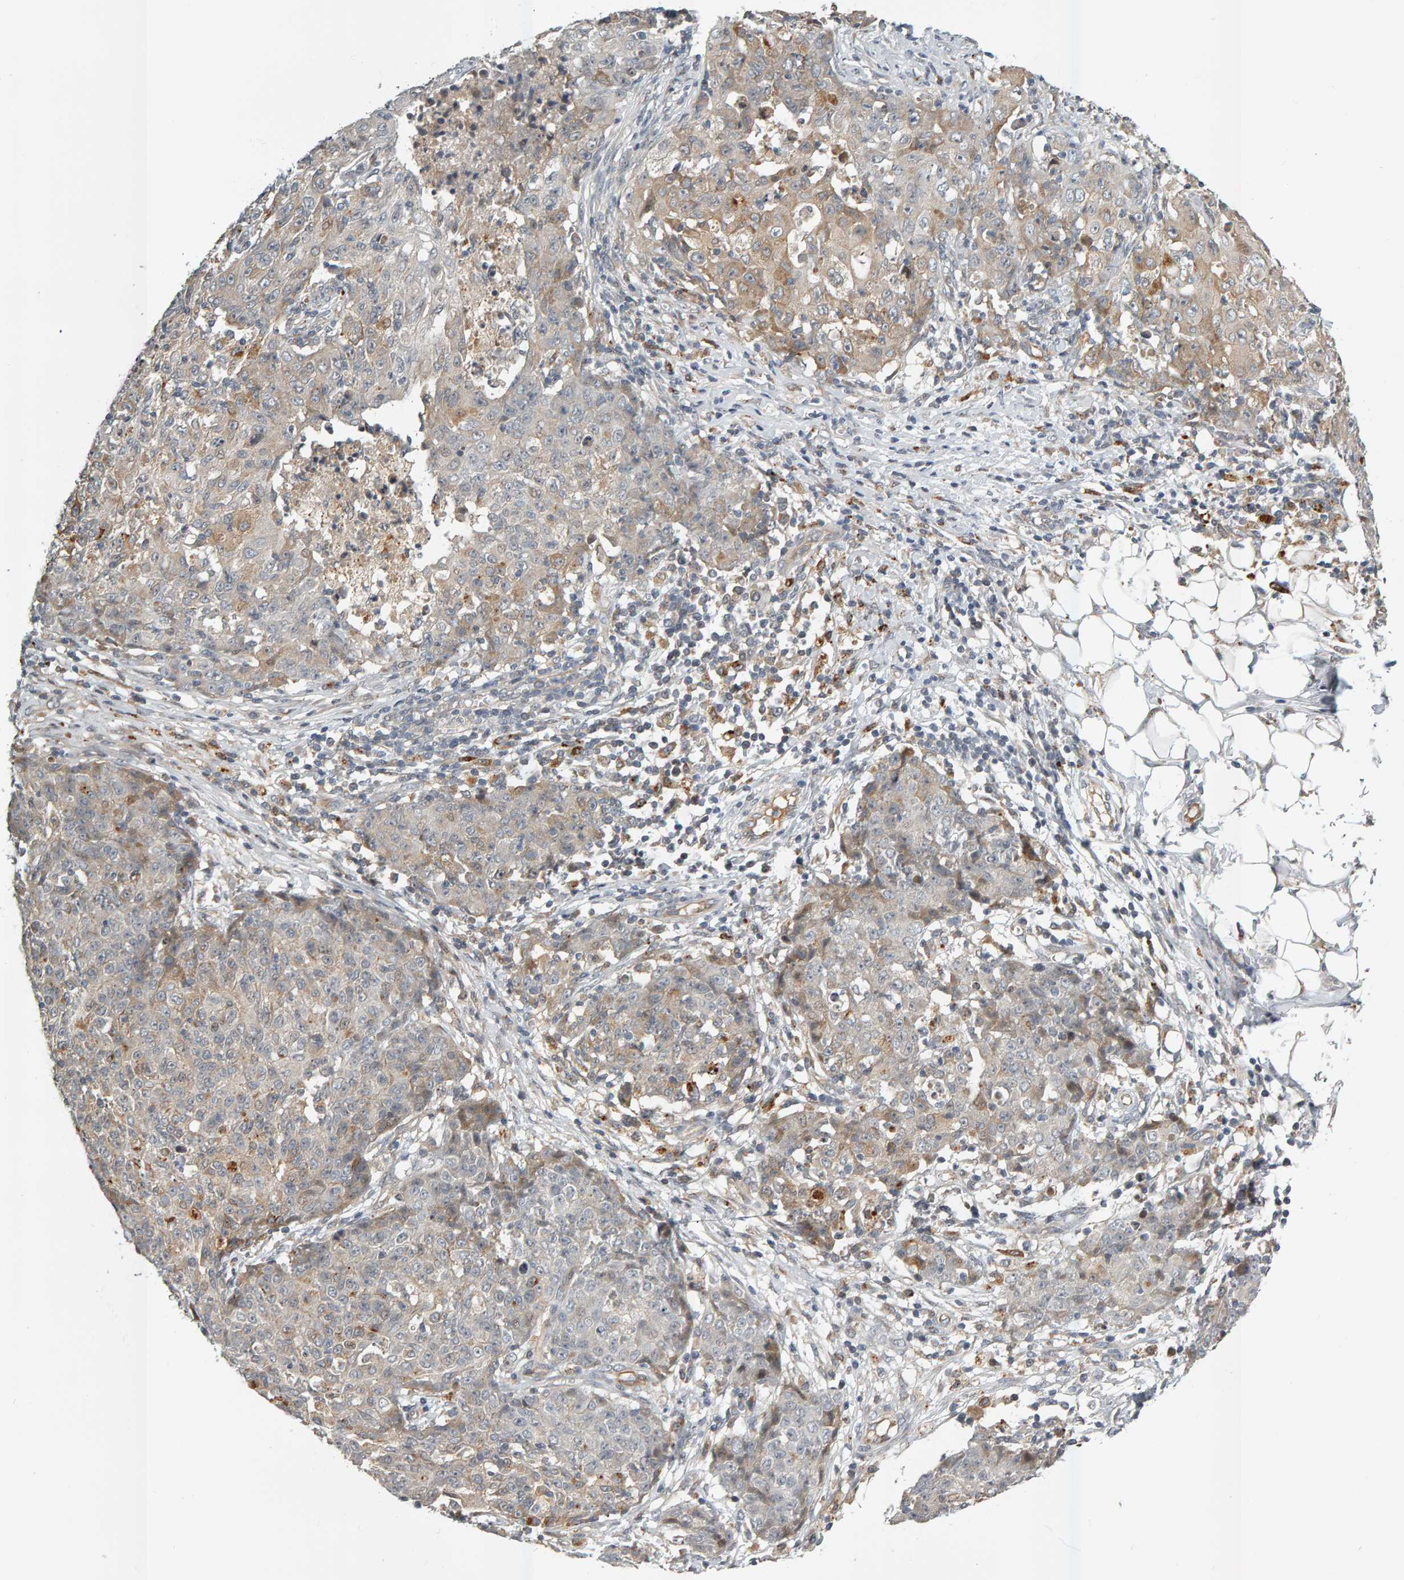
{"staining": {"intensity": "weak", "quantity": "<25%", "location": "cytoplasmic/membranous"}, "tissue": "ovarian cancer", "cell_type": "Tumor cells", "image_type": "cancer", "snomed": [{"axis": "morphology", "description": "Carcinoma, endometroid"}, {"axis": "topography", "description": "Ovary"}], "caption": "The IHC image has no significant expression in tumor cells of ovarian cancer tissue.", "gene": "ZNF160", "patient": {"sex": "female", "age": 42}}